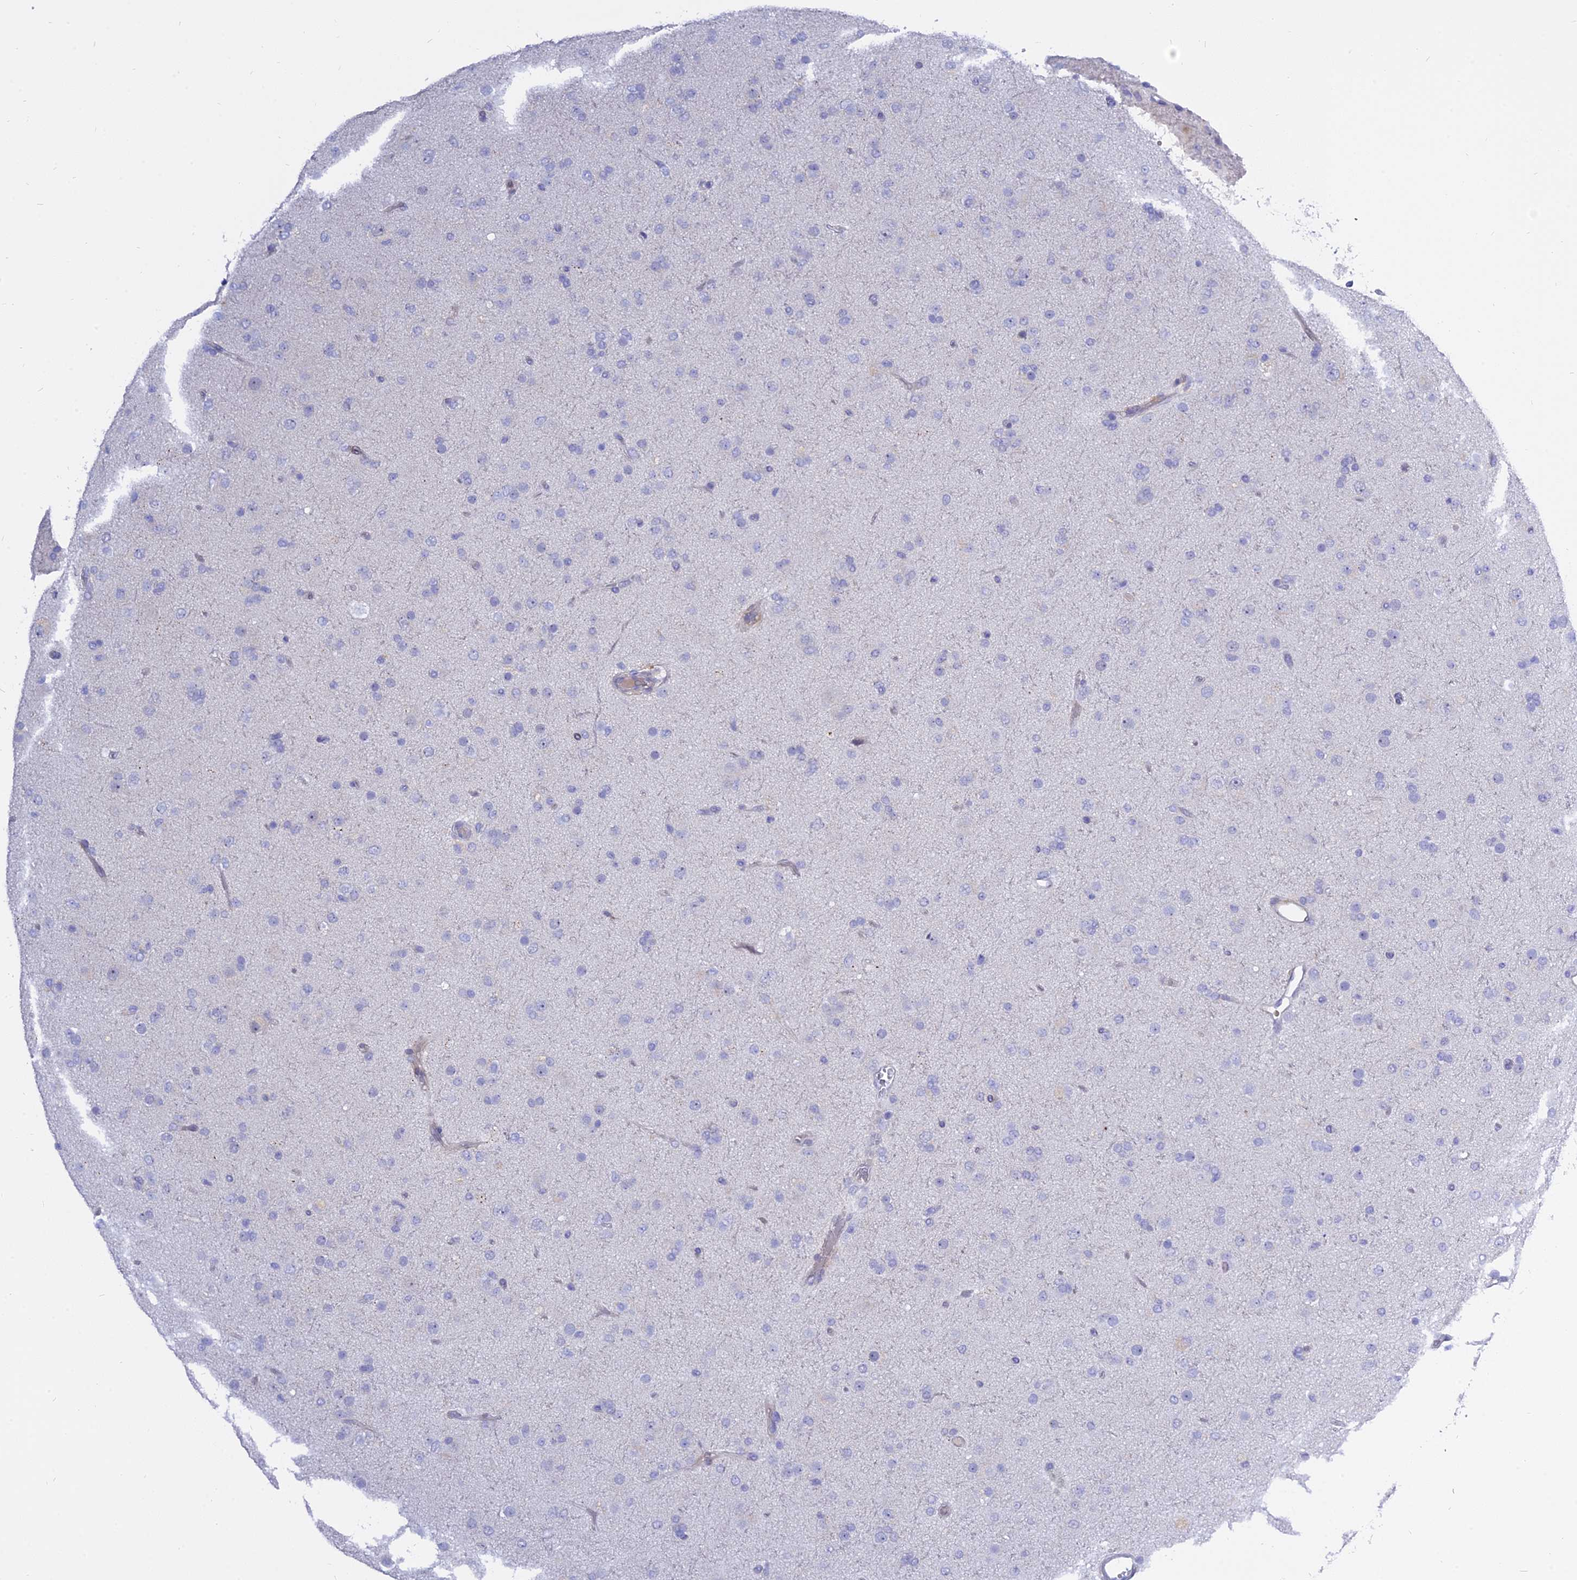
{"staining": {"intensity": "negative", "quantity": "none", "location": "none"}, "tissue": "glioma", "cell_type": "Tumor cells", "image_type": "cancer", "snomed": [{"axis": "morphology", "description": "Glioma, malignant, Low grade"}, {"axis": "topography", "description": "Brain"}], "caption": "High power microscopy image of an IHC image of glioma, revealing no significant positivity in tumor cells.", "gene": "MBD3L1", "patient": {"sex": "male", "age": 65}}